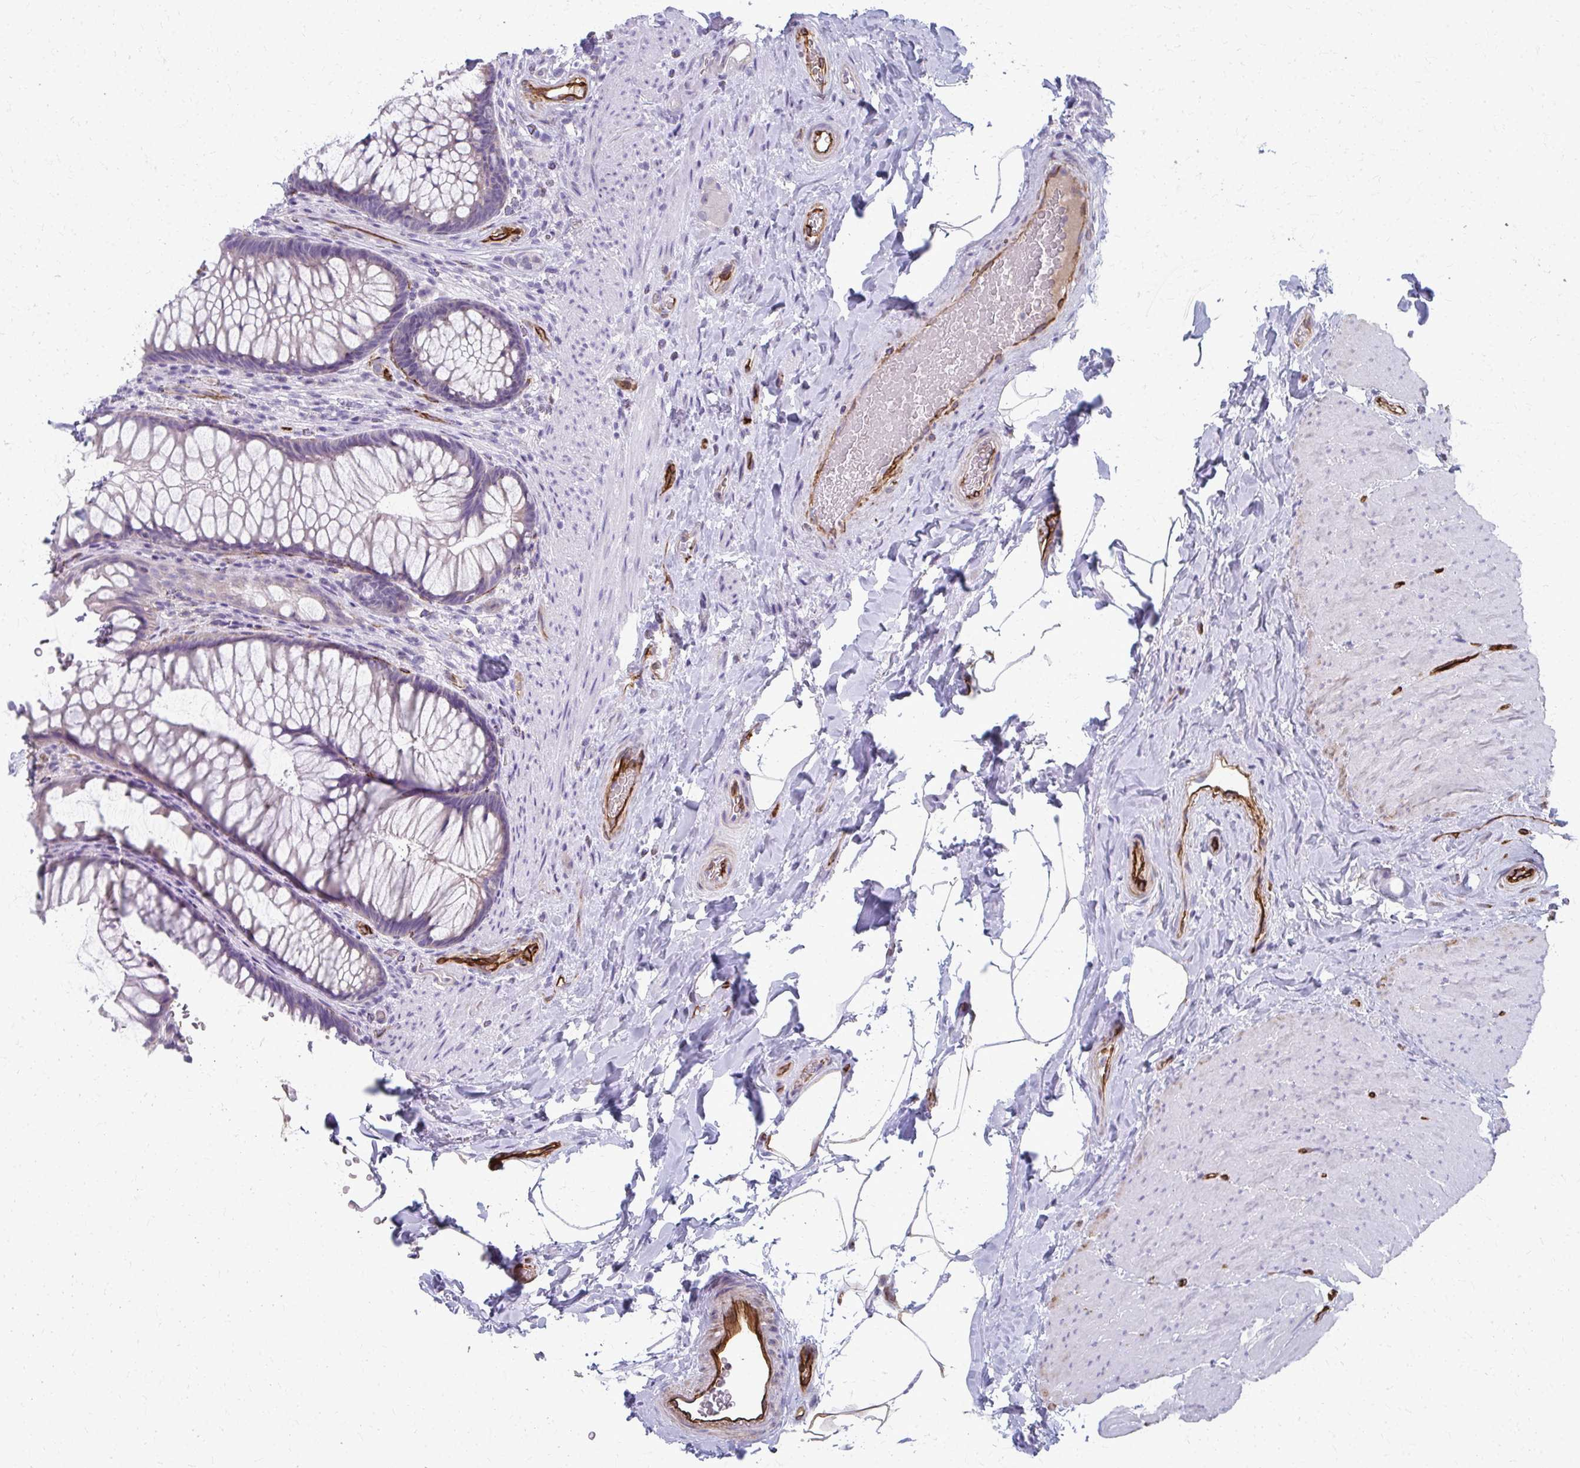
{"staining": {"intensity": "weak", "quantity": "<25%", "location": "cytoplasmic/membranous"}, "tissue": "rectum", "cell_type": "Glandular cells", "image_type": "normal", "snomed": [{"axis": "morphology", "description": "Normal tissue, NOS"}, {"axis": "topography", "description": "Rectum"}], "caption": "Immunohistochemical staining of normal rectum exhibits no significant positivity in glandular cells. (DAB immunohistochemistry visualized using brightfield microscopy, high magnification).", "gene": "ADIPOQ", "patient": {"sex": "male", "age": 53}}